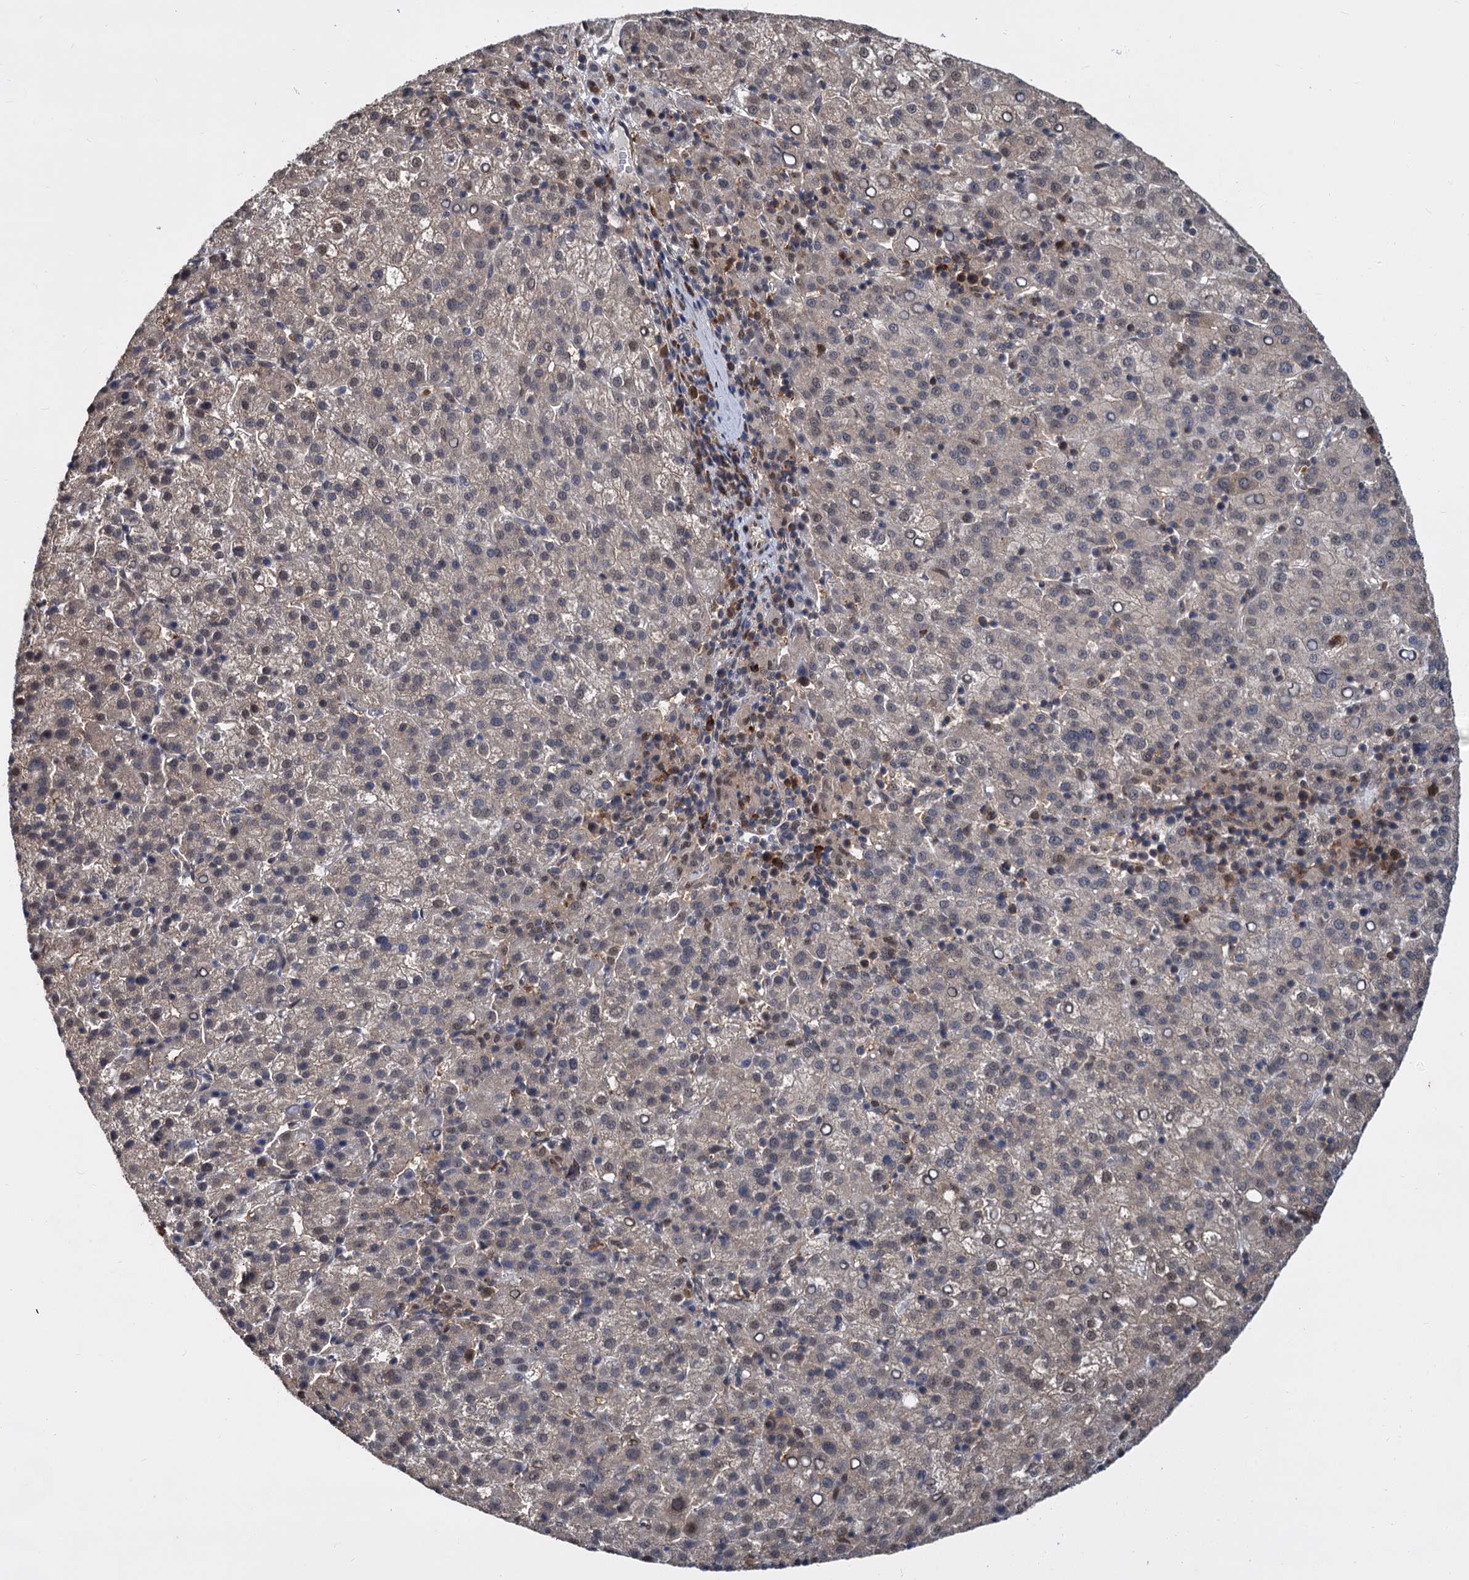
{"staining": {"intensity": "weak", "quantity": "25%-75%", "location": "nuclear"}, "tissue": "liver cancer", "cell_type": "Tumor cells", "image_type": "cancer", "snomed": [{"axis": "morphology", "description": "Carcinoma, Hepatocellular, NOS"}, {"axis": "topography", "description": "Liver"}], "caption": "The histopathology image demonstrates a brown stain indicating the presence of a protein in the nuclear of tumor cells in hepatocellular carcinoma (liver).", "gene": "PSMD4", "patient": {"sex": "female", "age": 58}}